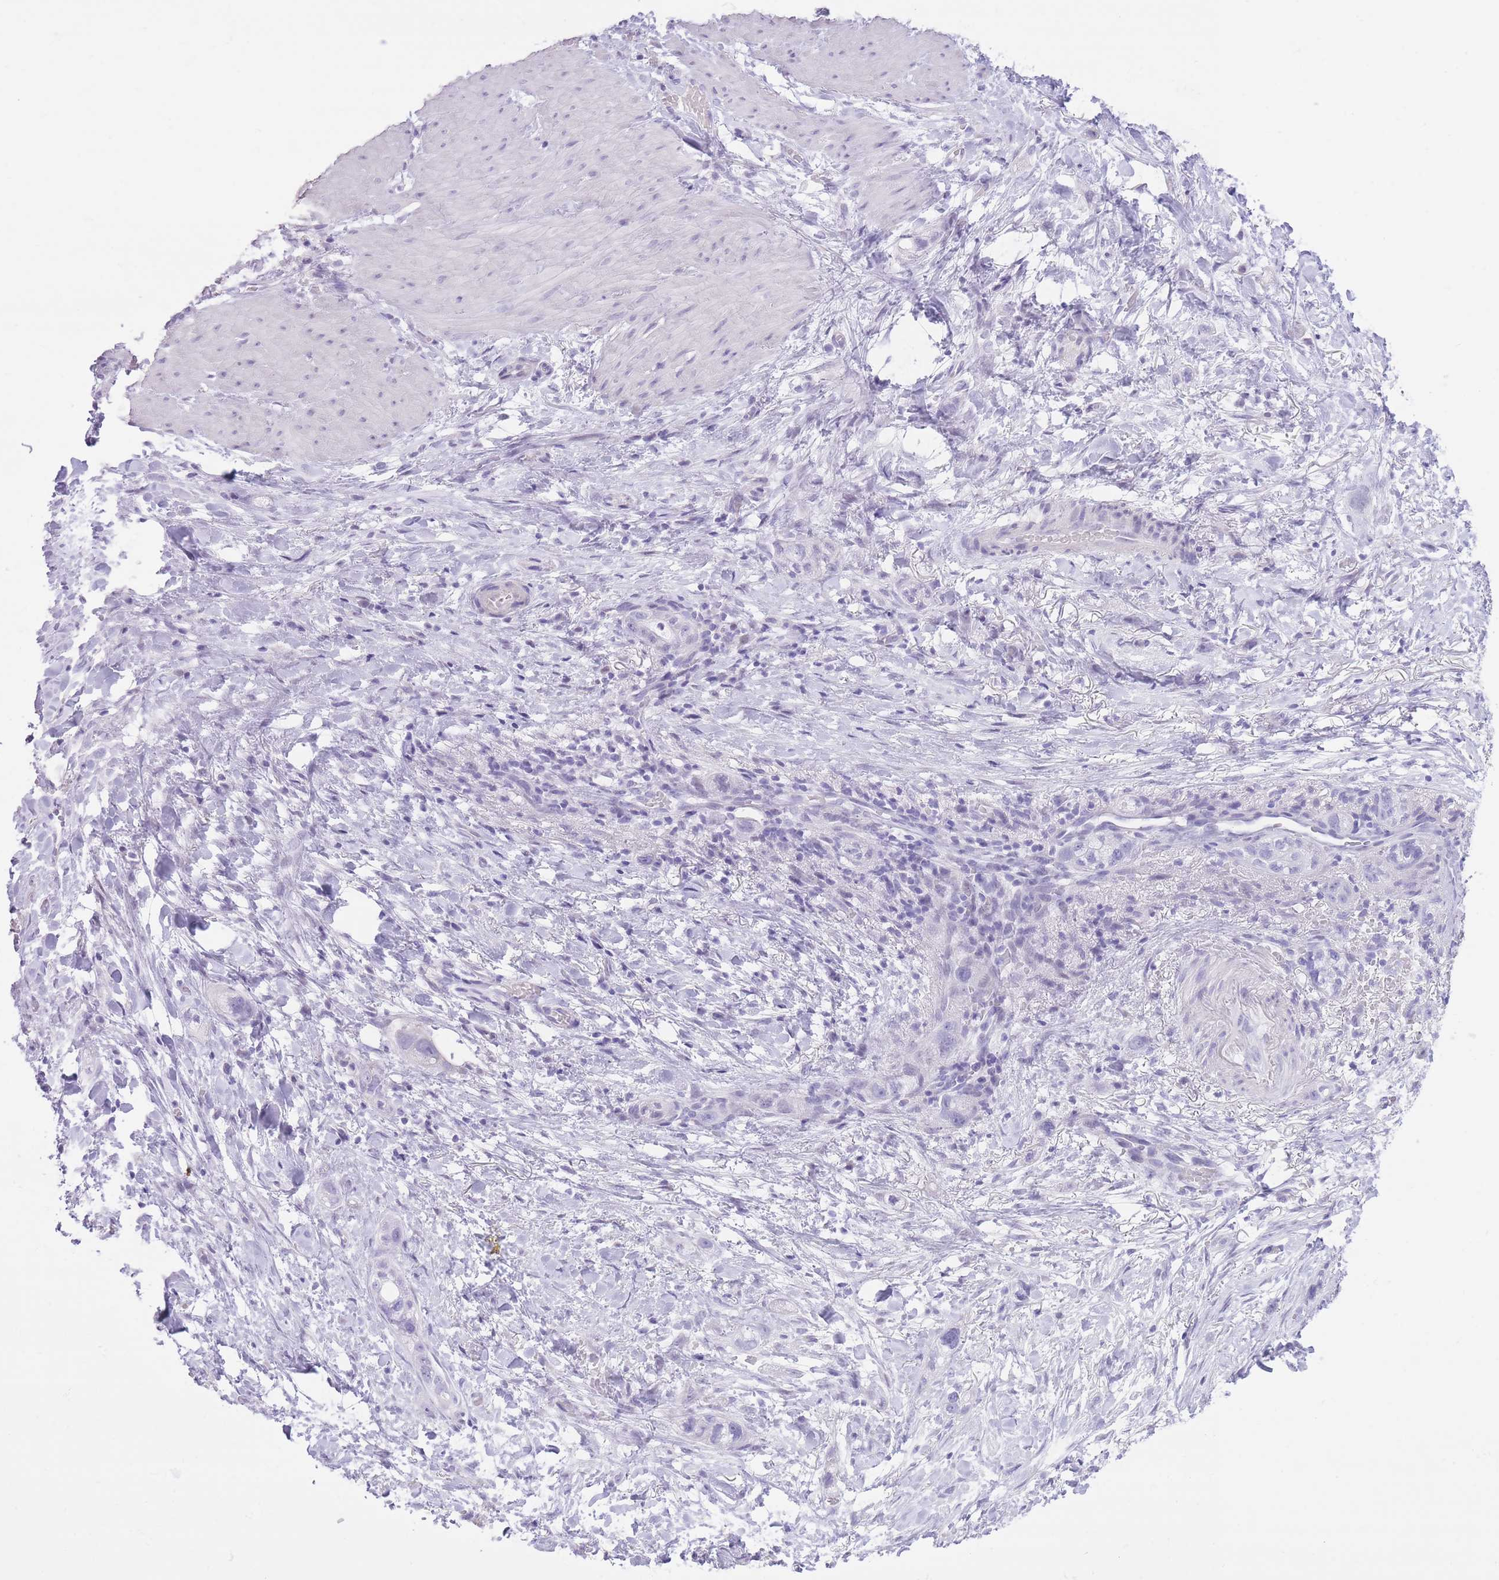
{"staining": {"intensity": "negative", "quantity": "none", "location": "none"}, "tissue": "stomach cancer", "cell_type": "Tumor cells", "image_type": "cancer", "snomed": [{"axis": "morphology", "description": "Adenocarcinoma, NOS"}, {"axis": "topography", "description": "Stomach"}, {"axis": "topography", "description": "Stomach, lower"}], "caption": "Tumor cells show no significant staining in stomach cancer (adenocarcinoma).", "gene": "WDR70", "patient": {"sex": "female", "age": 48}}